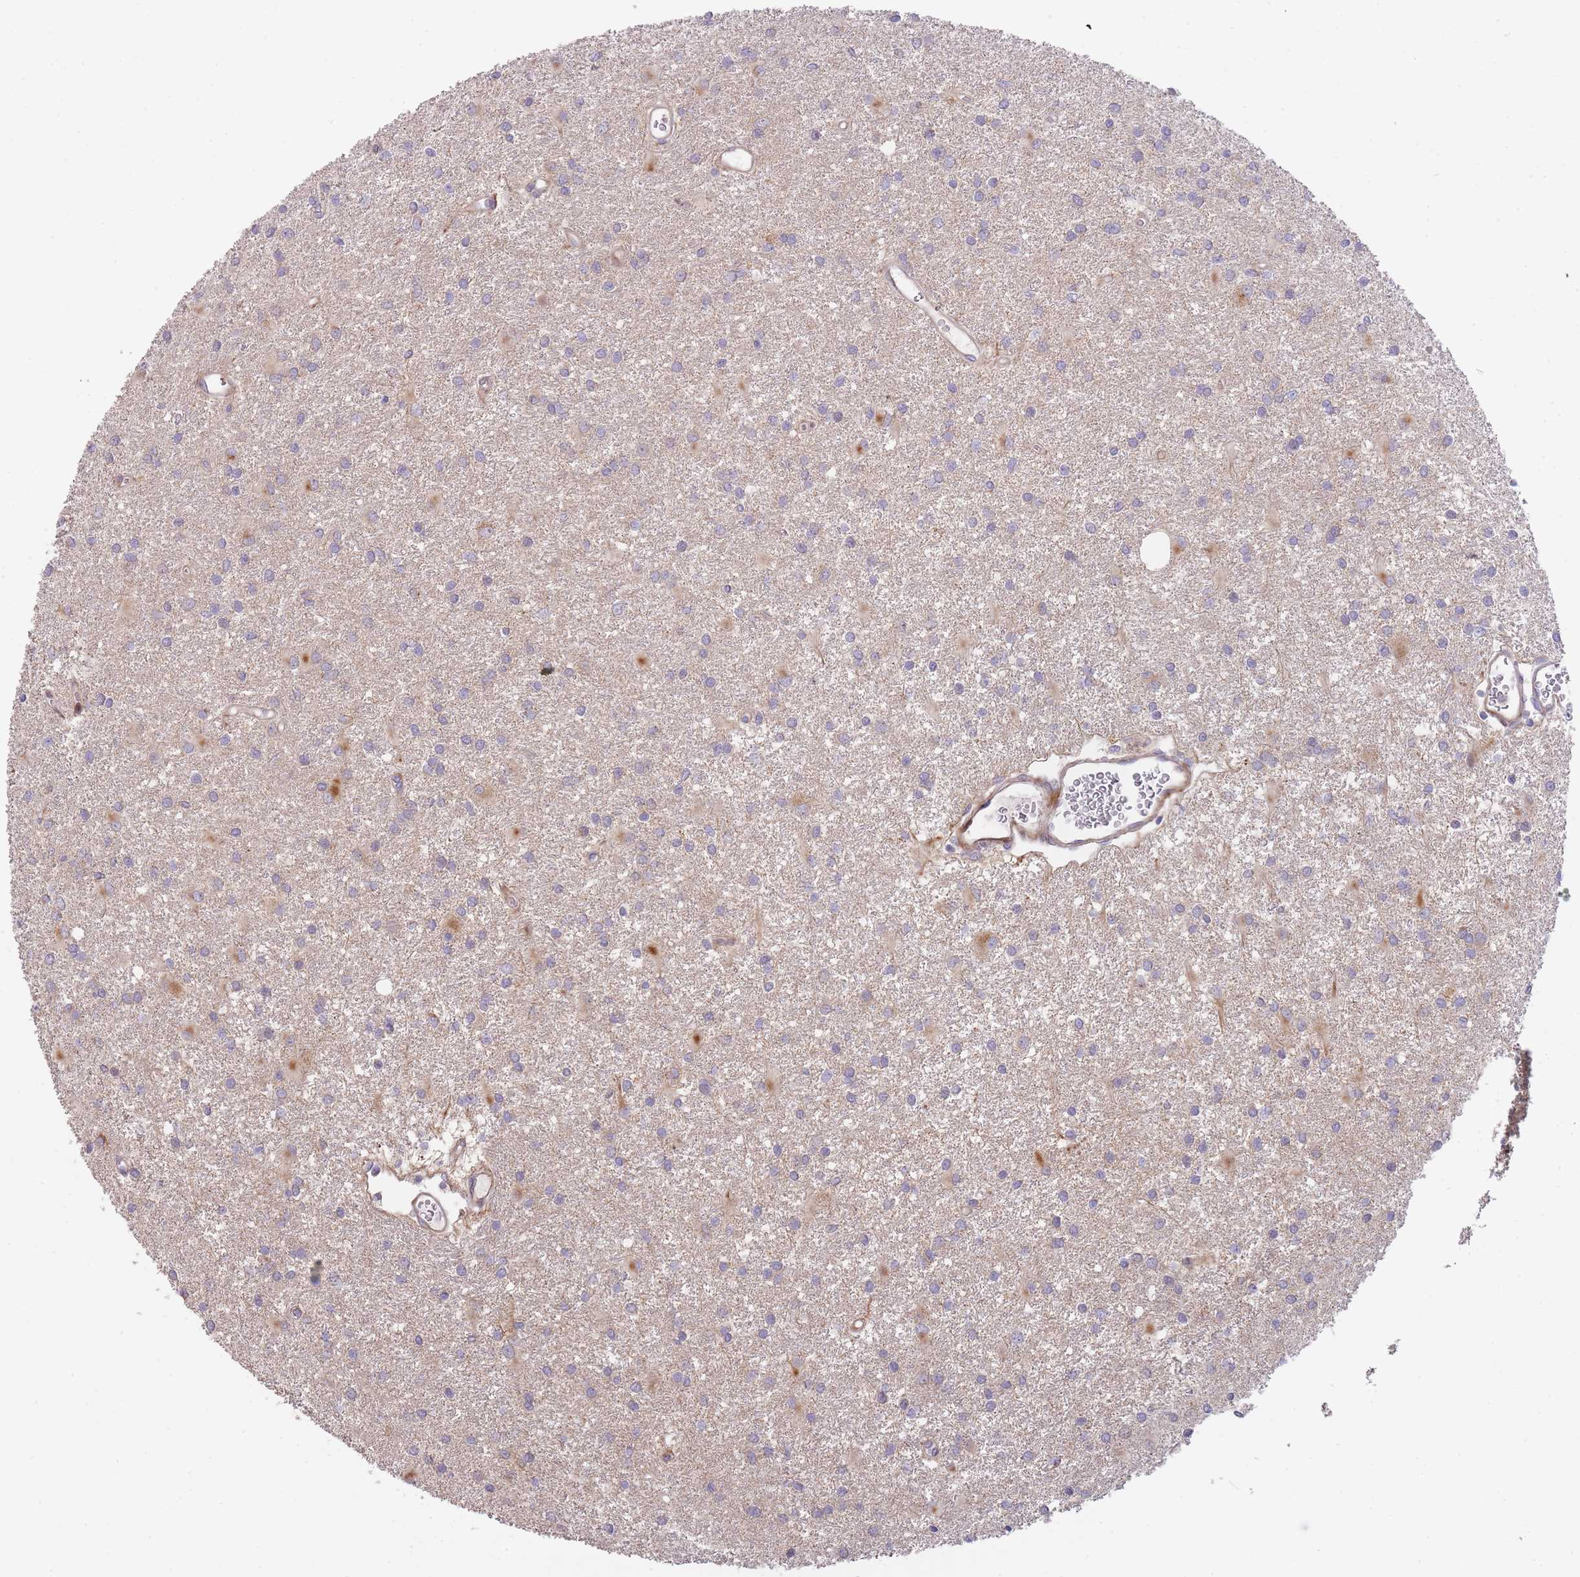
{"staining": {"intensity": "negative", "quantity": "none", "location": "none"}, "tissue": "glioma", "cell_type": "Tumor cells", "image_type": "cancer", "snomed": [{"axis": "morphology", "description": "Glioma, malignant, High grade"}, {"axis": "topography", "description": "Brain"}], "caption": "Tumor cells show no significant protein positivity in glioma.", "gene": "ATP5MC2", "patient": {"sex": "female", "age": 50}}